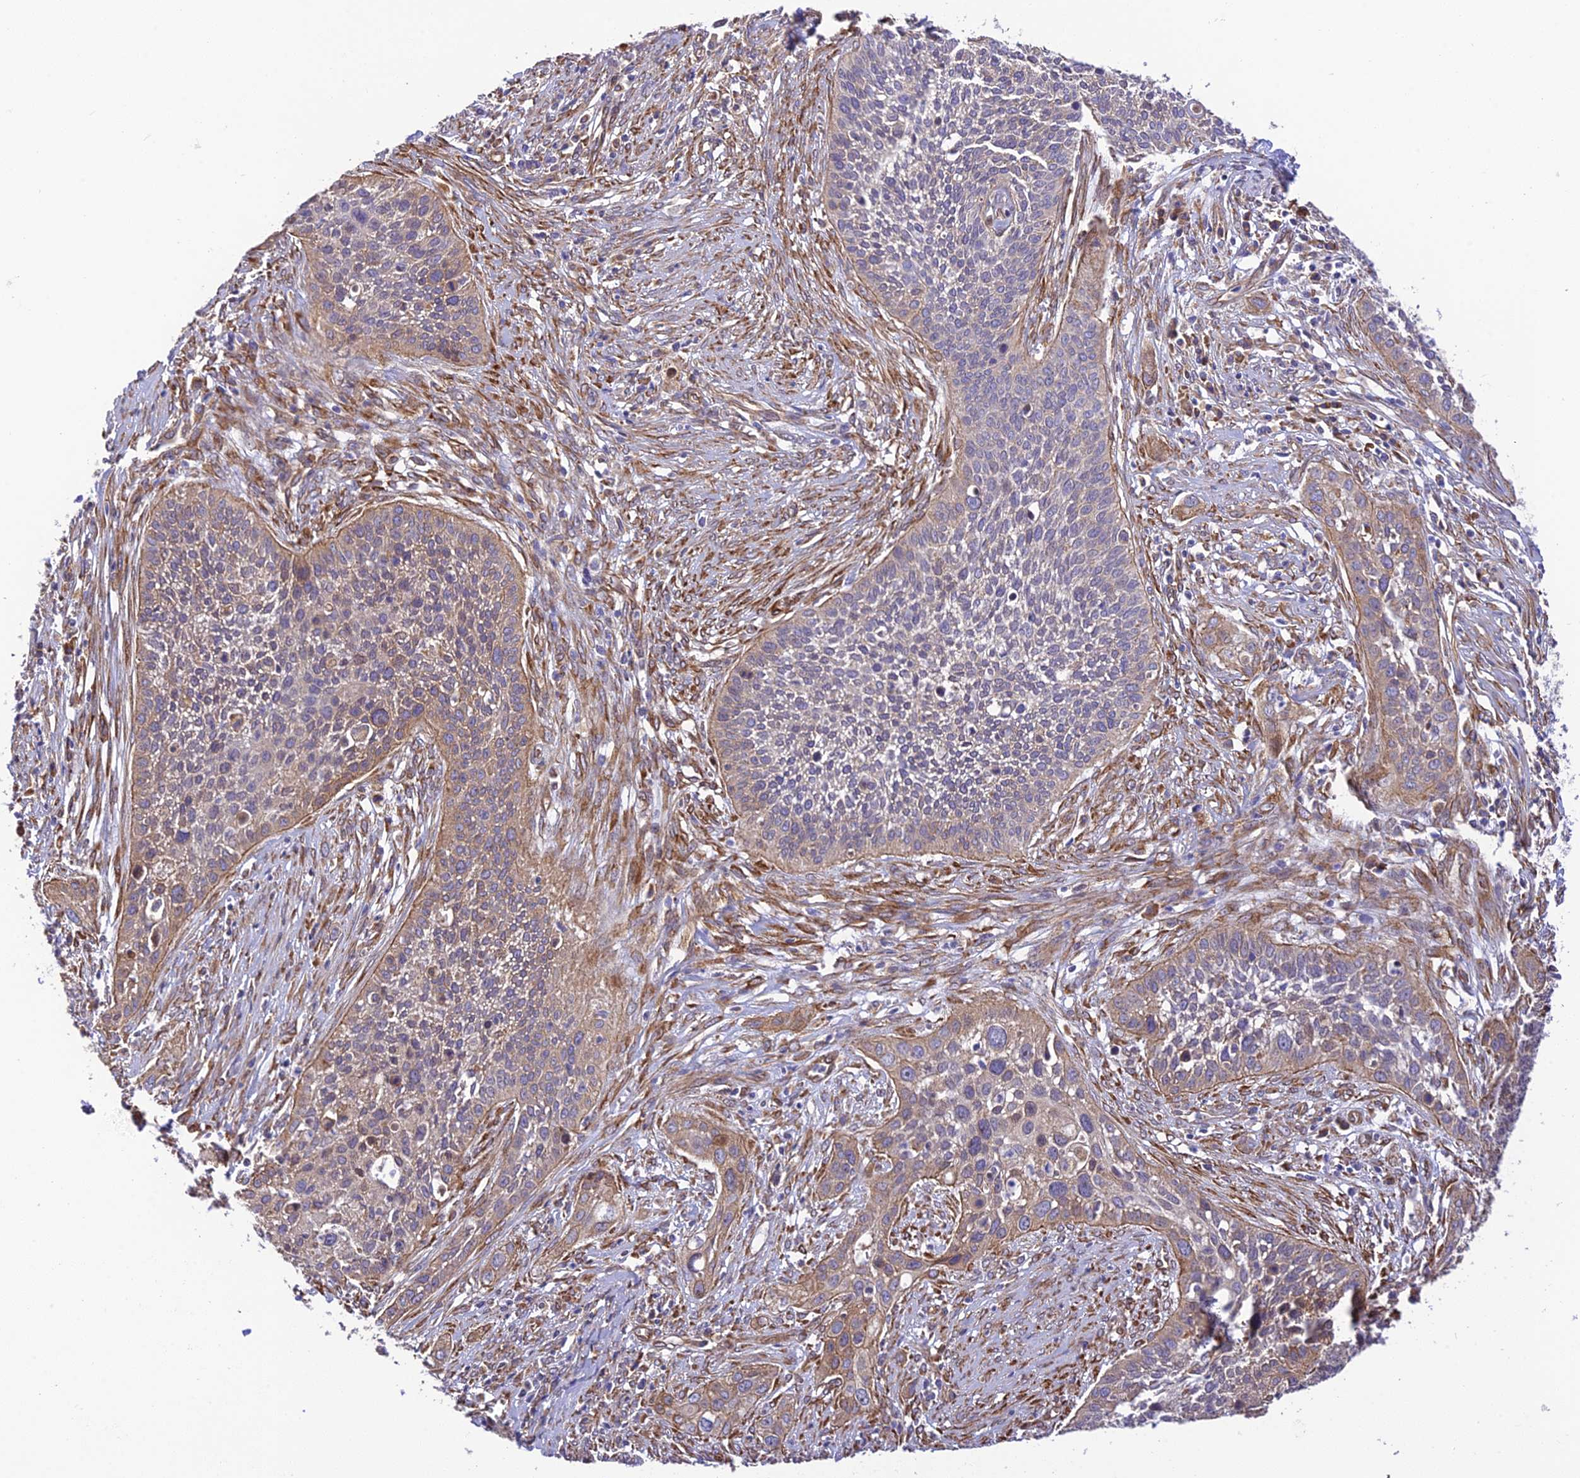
{"staining": {"intensity": "weak", "quantity": "<25%", "location": "cytoplasmic/membranous,nuclear"}, "tissue": "cervical cancer", "cell_type": "Tumor cells", "image_type": "cancer", "snomed": [{"axis": "morphology", "description": "Squamous cell carcinoma, NOS"}, {"axis": "topography", "description": "Cervix"}], "caption": "Cervical squamous cell carcinoma was stained to show a protein in brown. There is no significant expression in tumor cells.", "gene": "EXOC3L4", "patient": {"sex": "female", "age": 34}}